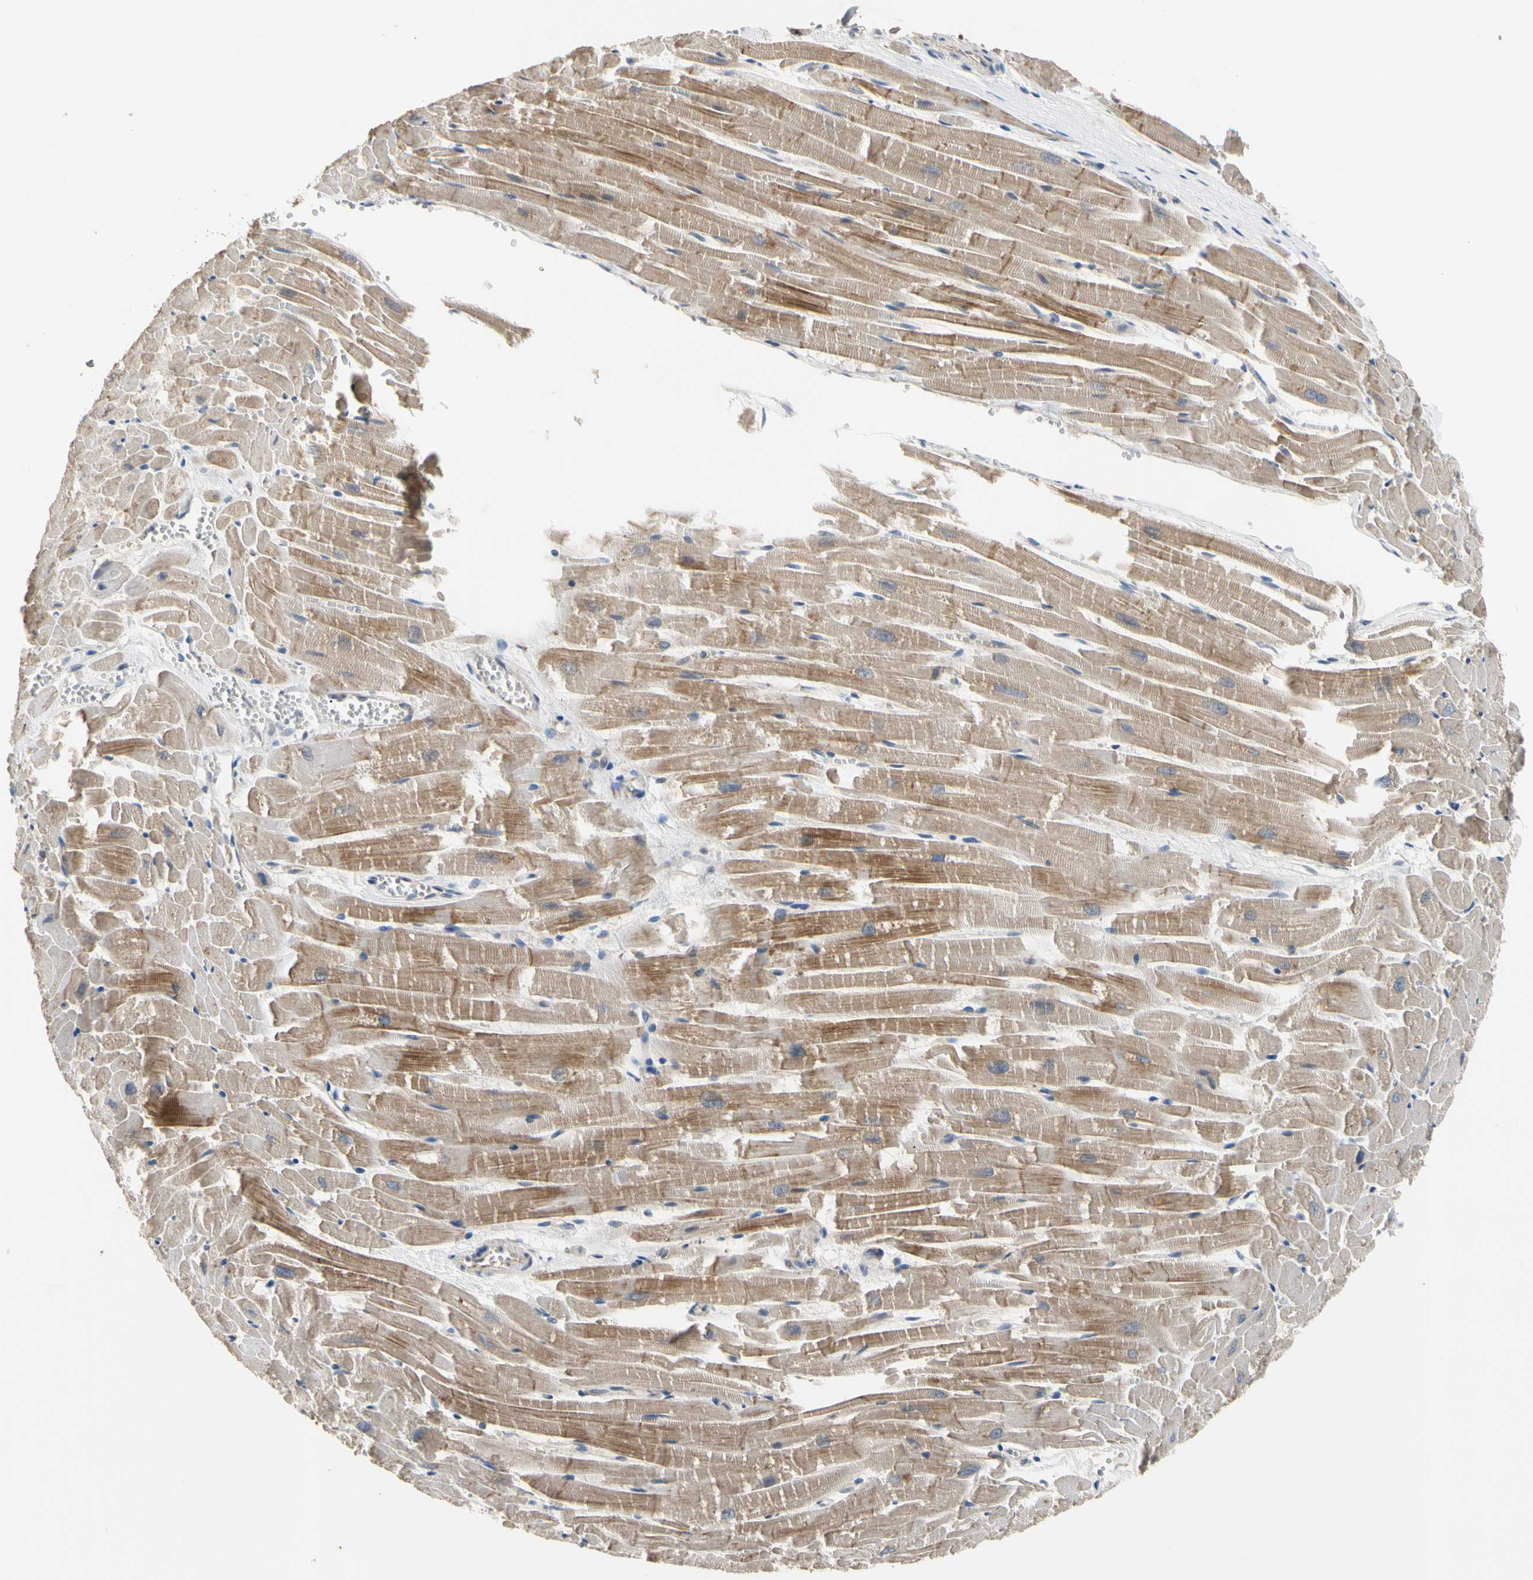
{"staining": {"intensity": "moderate", "quantity": "25%-75%", "location": "cytoplasmic/membranous"}, "tissue": "heart muscle", "cell_type": "Cardiomyocytes", "image_type": "normal", "snomed": [{"axis": "morphology", "description": "Normal tissue, NOS"}, {"axis": "topography", "description": "Heart"}], "caption": "A high-resolution photomicrograph shows IHC staining of normal heart muscle, which displays moderate cytoplasmic/membranous staining in approximately 25%-75% of cardiomyocytes. The protein of interest is stained brown, and the nuclei are stained in blue (DAB IHC with brightfield microscopy, high magnification).", "gene": "DPP8", "patient": {"sex": "female", "age": 19}}